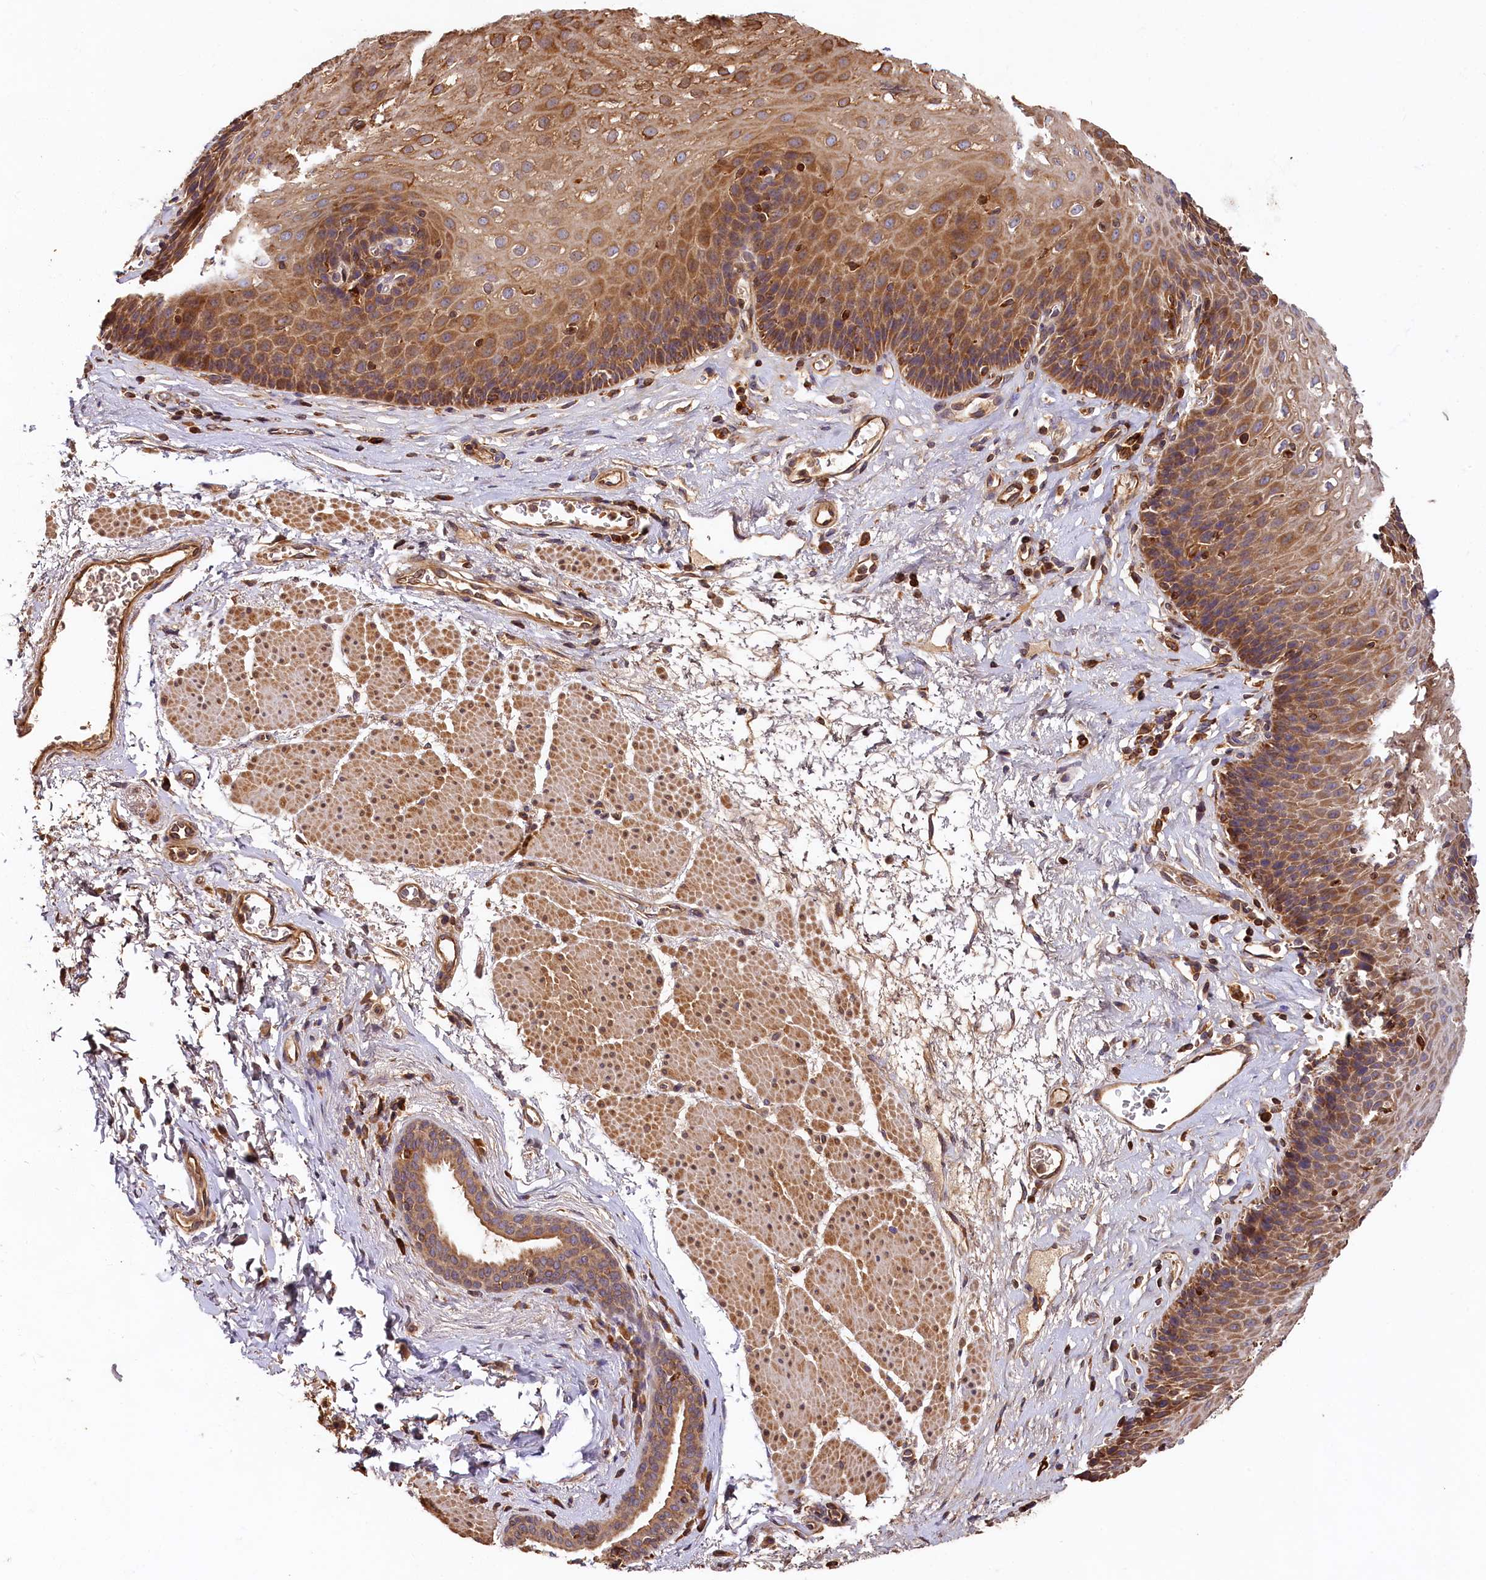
{"staining": {"intensity": "moderate", "quantity": "25%-75%", "location": "cytoplasmic/membranous"}, "tissue": "esophagus", "cell_type": "Squamous epithelial cells", "image_type": "normal", "snomed": [{"axis": "morphology", "description": "Normal tissue, NOS"}, {"axis": "topography", "description": "Esophagus"}], "caption": "Protein expression analysis of normal esophagus reveals moderate cytoplasmic/membranous expression in approximately 25%-75% of squamous epithelial cells.", "gene": "HMOX2", "patient": {"sex": "female", "age": 66}}